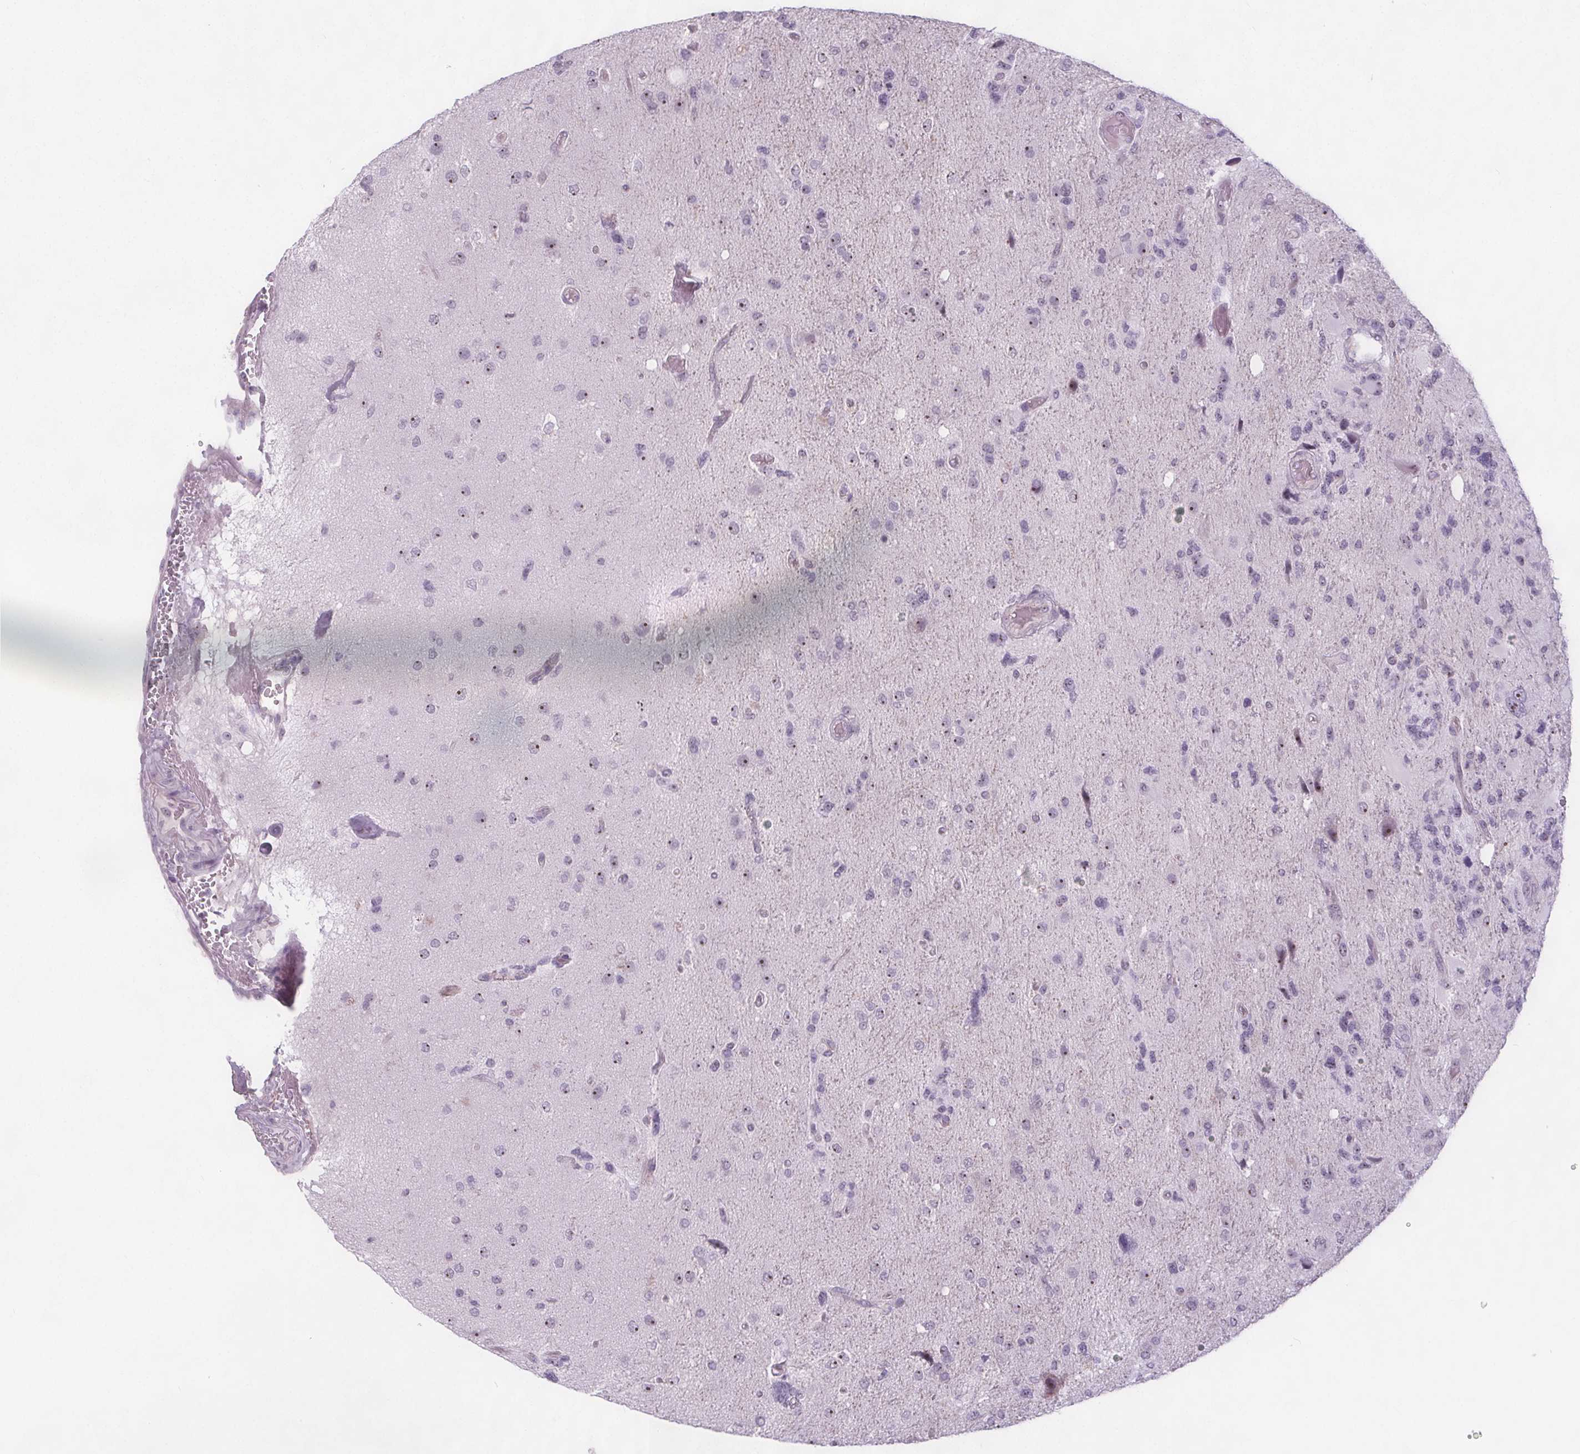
{"staining": {"intensity": "moderate", "quantity": "<25%", "location": "nuclear"}, "tissue": "glioma", "cell_type": "Tumor cells", "image_type": "cancer", "snomed": [{"axis": "morphology", "description": "Glioma, malignant, High grade"}, {"axis": "topography", "description": "Brain"}], "caption": "Immunohistochemistry (IHC) histopathology image of neoplastic tissue: human malignant glioma (high-grade) stained using immunohistochemistry shows low levels of moderate protein expression localized specifically in the nuclear of tumor cells, appearing as a nuclear brown color.", "gene": "NOLC1", "patient": {"sex": "female", "age": 71}}